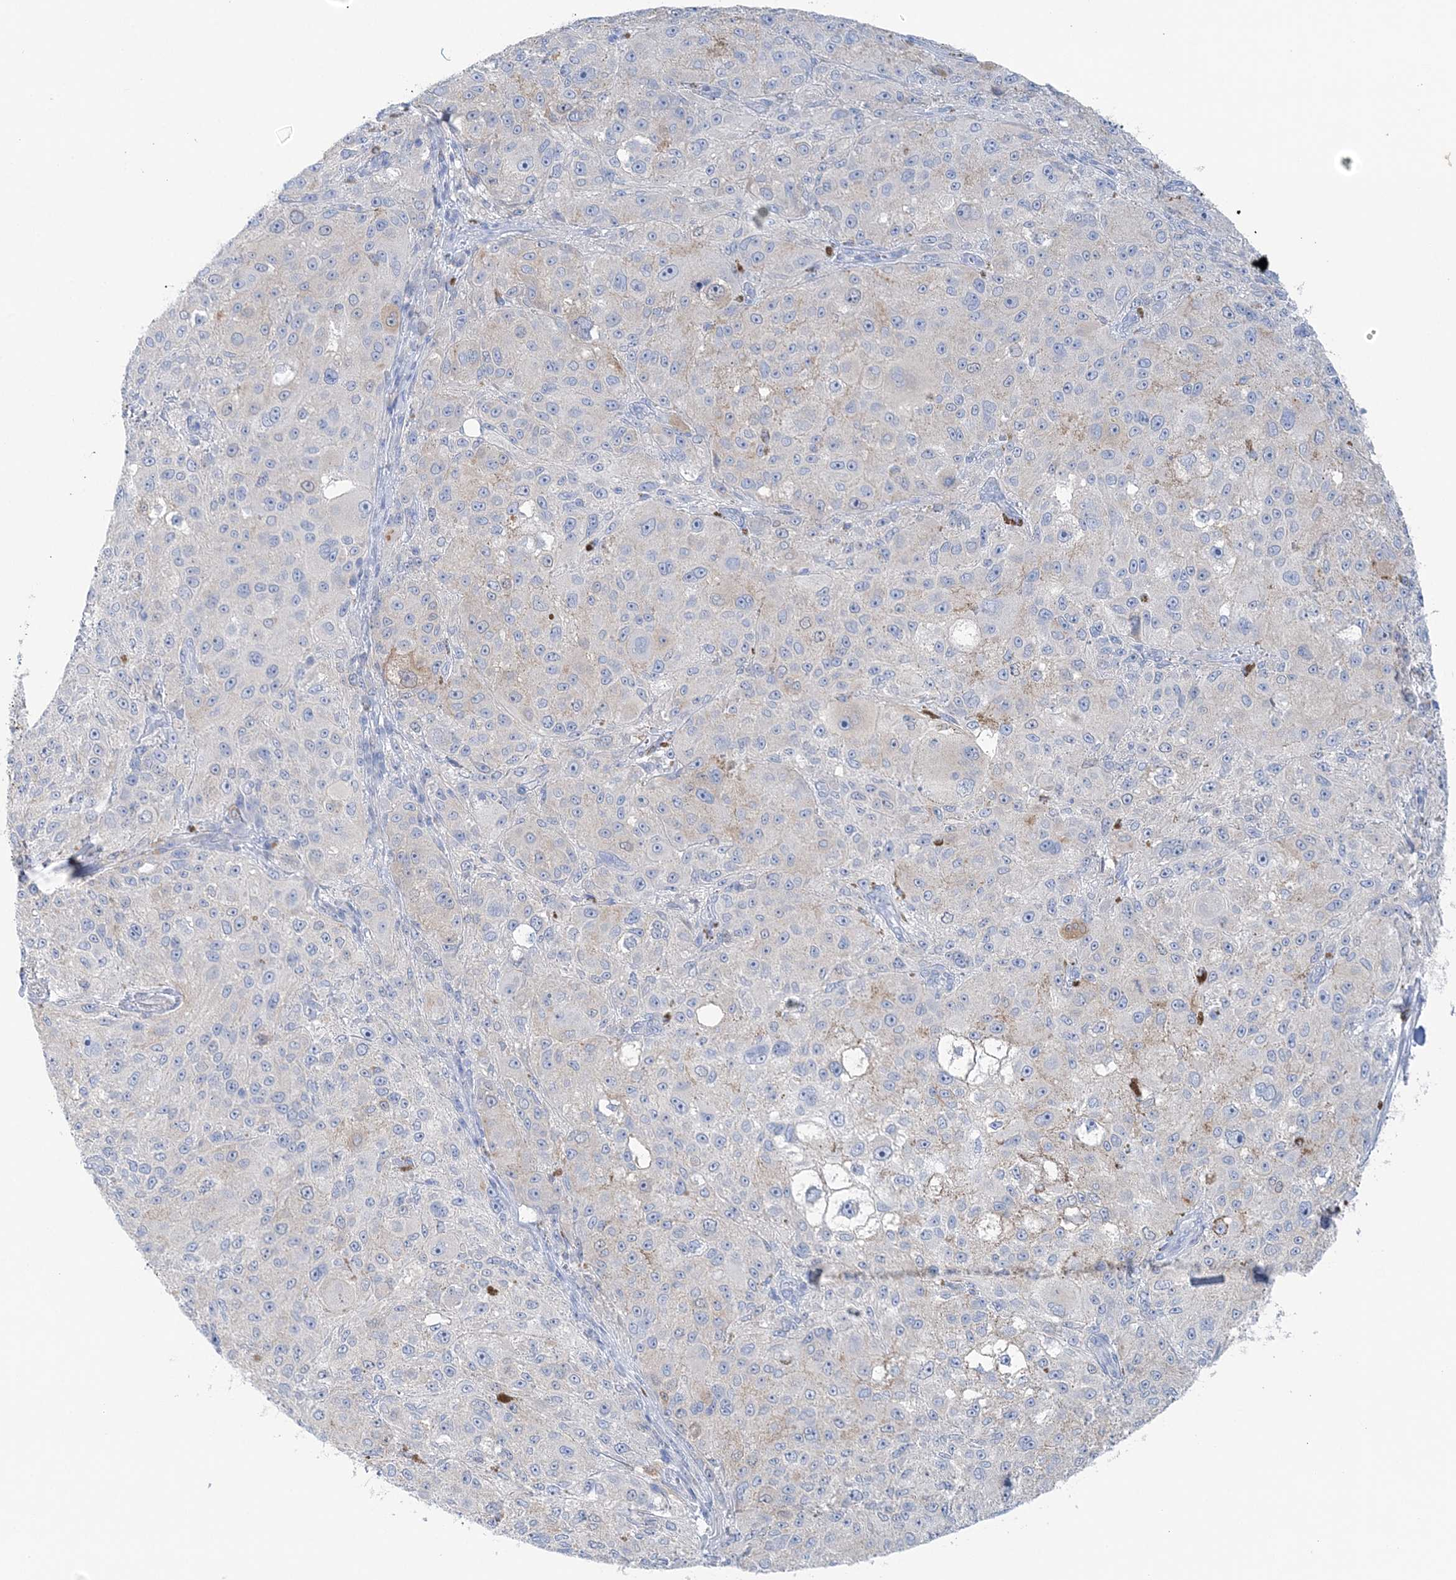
{"staining": {"intensity": "negative", "quantity": "none", "location": "none"}, "tissue": "melanoma", "cell_type": "Tumor cells", "image_type": "cancer", "snomed": [{"axis": "morphology", "description": "Necrosis, NOS"}, {"axis": "morphology", "description": "Malignant melanoma, NOS"}, {"axis": "topography", "description": "Skin"}], "caption": "Tumor cells show no significant staining in melanoma.", "gene": "HMGCS1", "patient": {"sex": "female", "age": 87}}